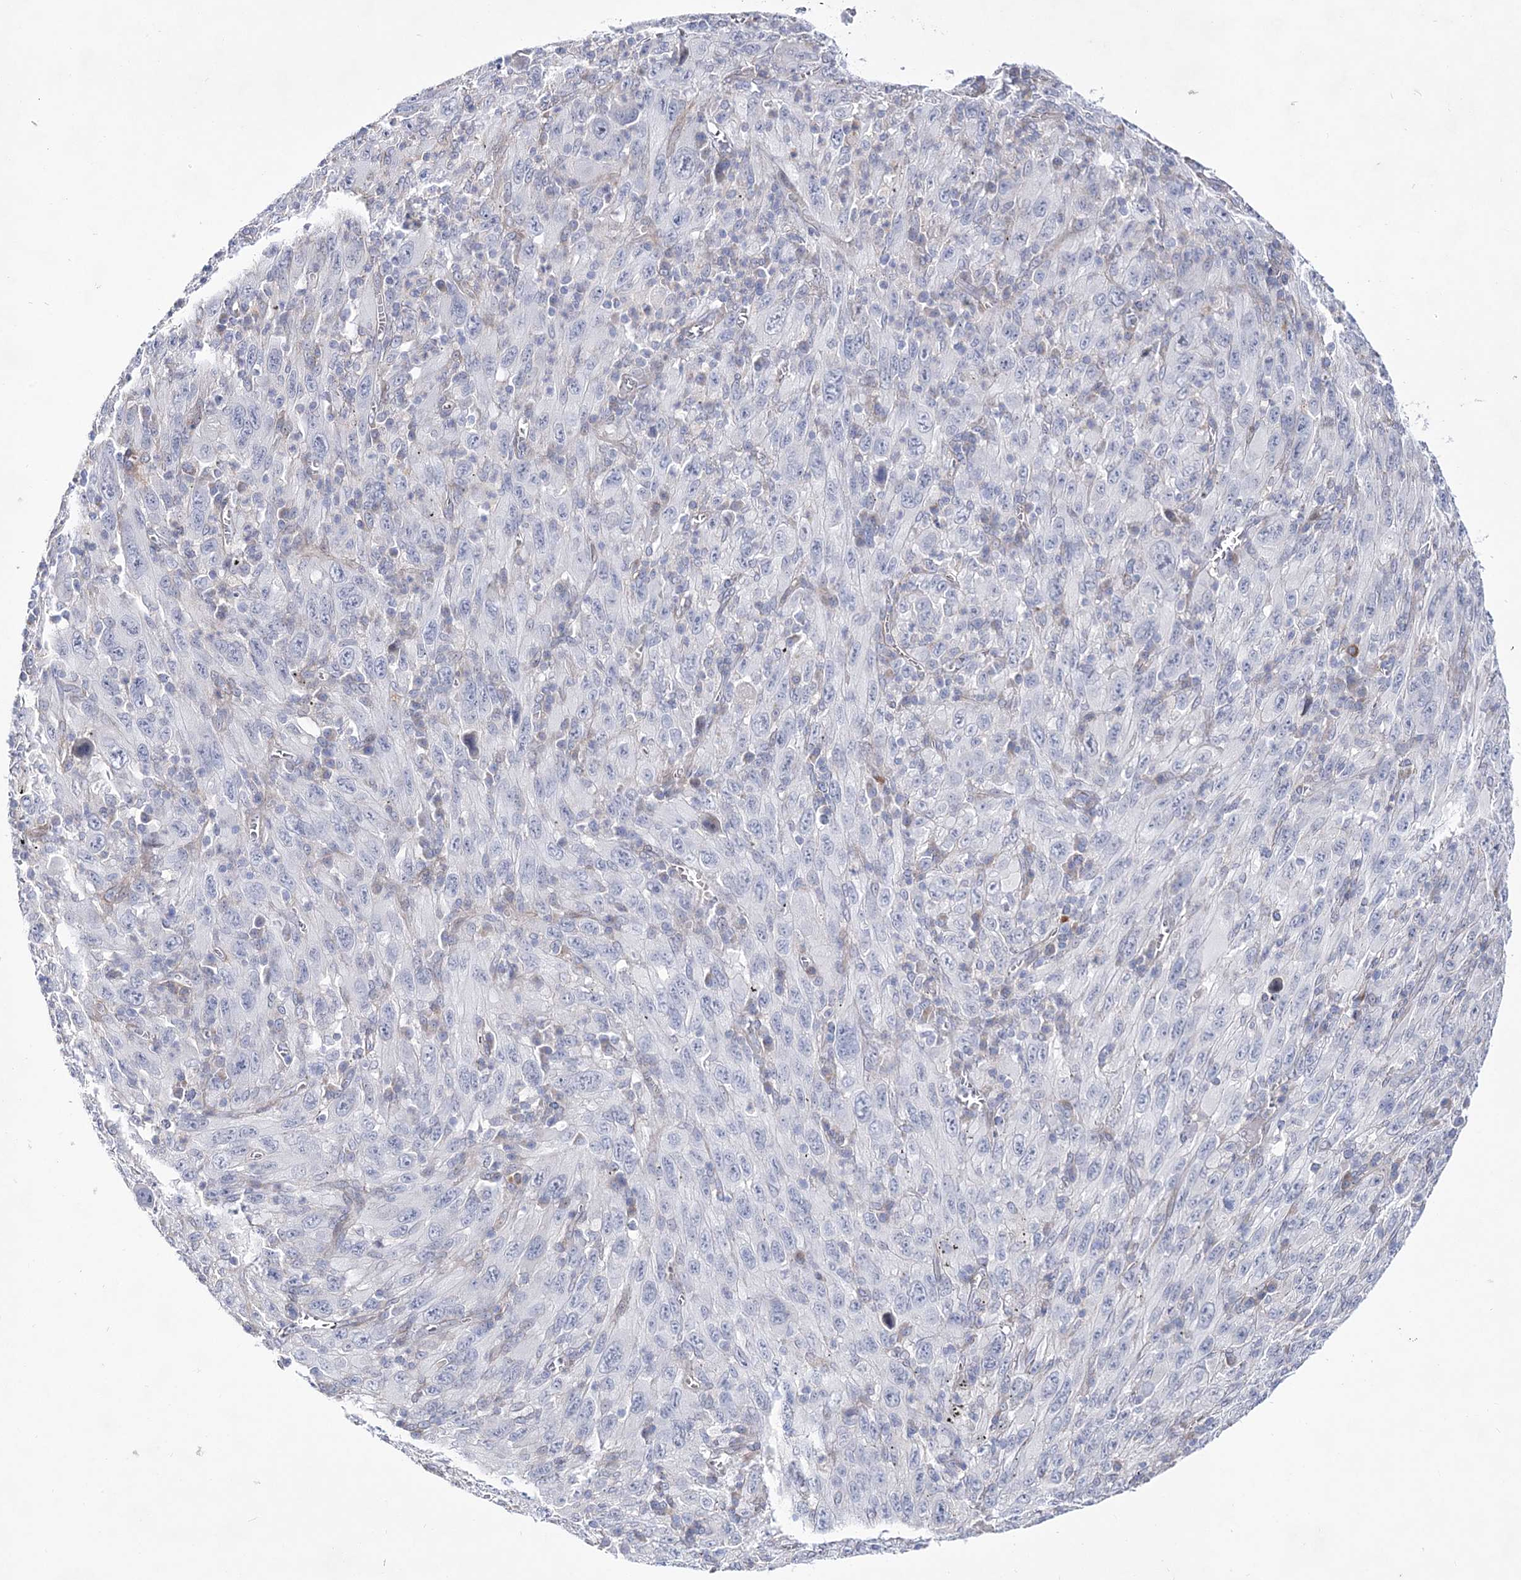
{"staining": {"intensity": "negative", "quantity": "none", "location": "none"}, "tissue": "melanoma", "cell_type": "Tumor cells", "image_type": "cancer", "snomed": [{"axis": "morphology", "description": "Malignant melanoma, Metastatic site"}, {"axis": "topography", "description": "Skin"}], "caption": "There is no significant expression in tumor cells of melanoma.", "gene": "ANO1", "patient": {"sex": "female", "age": 56}}